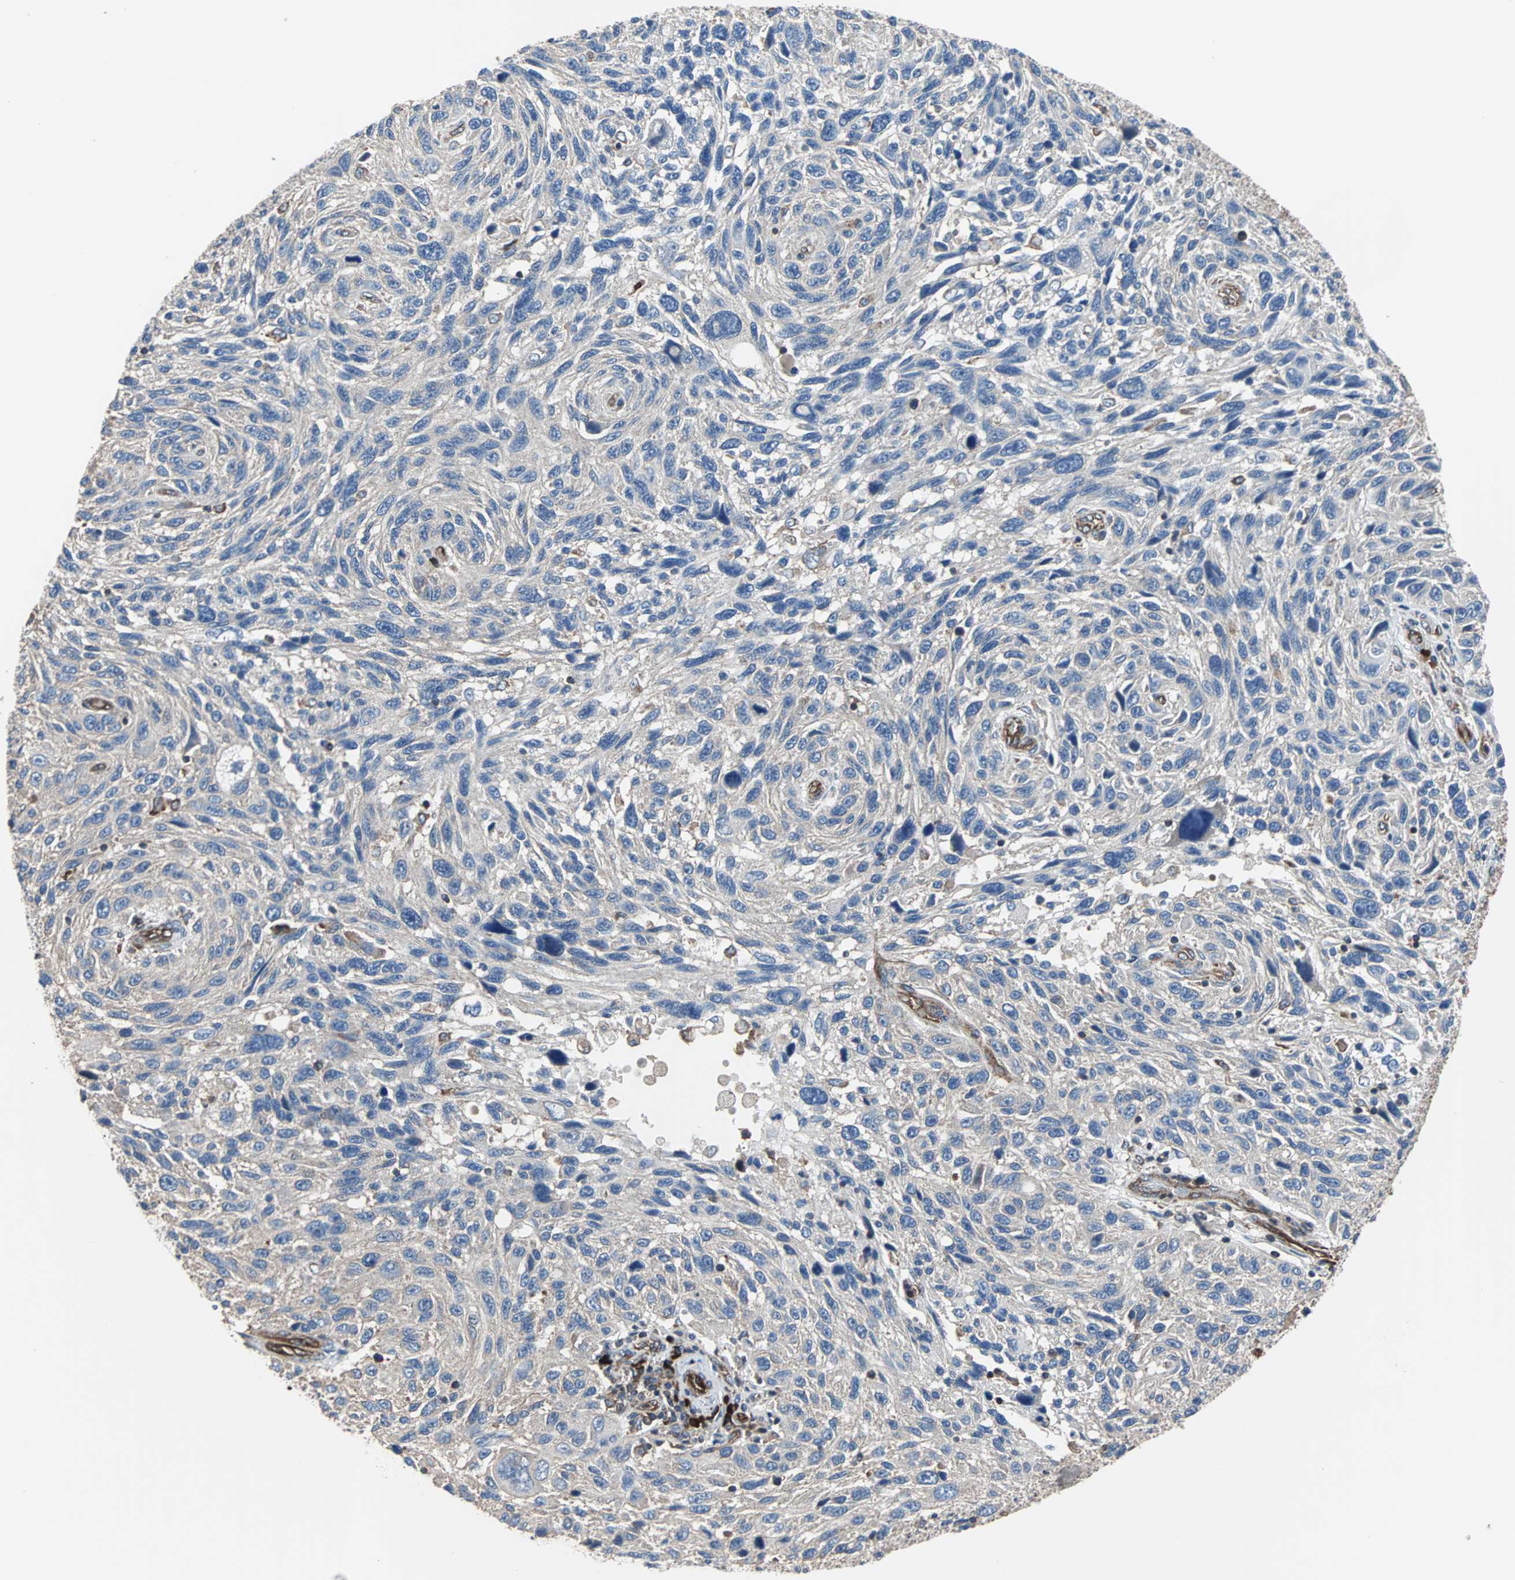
{"staining": {"intensity": "weak", "quantity": ">75%", "location": "cytoplasmic/membranous"}, "tissue": "melanoma", "cell_type": "Tumor cells", "image_type": "cancer", "snomed": [{"axis": "morphology", "description": "Malignant melanoma, NOS"}, {"axis": "topography", "description": "Skin"}], "caption": "IHC photomicrograph of human malignant melanoma stained for a protein (brown), which displays low levels of weak cytoplasmic/membranous expression in approximately >75% of tumor cells.", "gene": "PLCG2", "patient": {"sex": "male", "age": 53}}